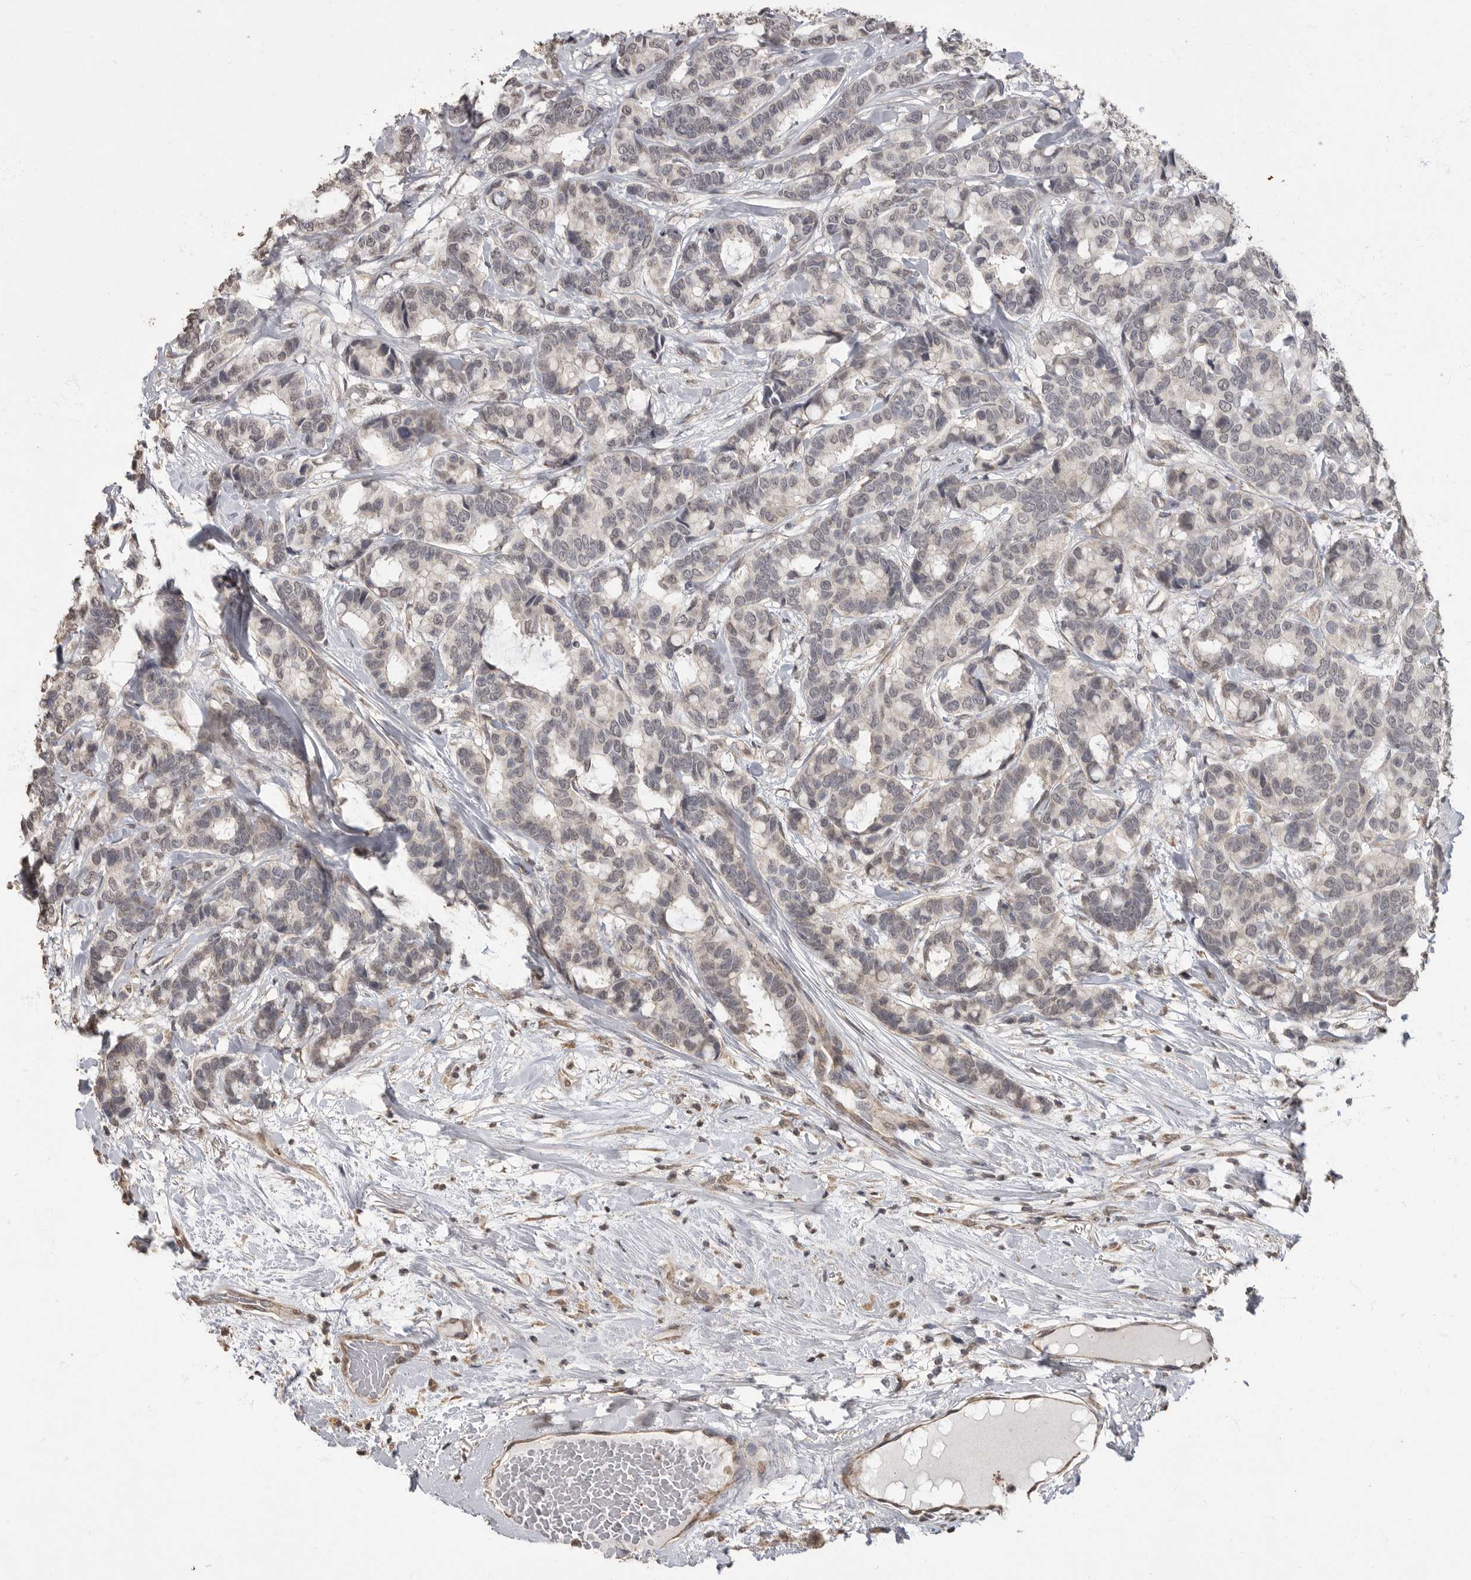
{"staining": {"intensity": "negative", "quantity": "none", "location": "none"}, "tissue": "breast cancer", "cell_type": "Tumor cells", "image_type": "cancer", "snomed": [{"axis": "morphology", "description": "Duct carcinoma"}, {"axis": "topography", "description": "Breast"}], "caption": "A micrograph of breast cancer stained for a protein demonstrates no brown staining in tumor cells.", "gene": "MAFG", "patient": {"sex": "female", "age": 87}}